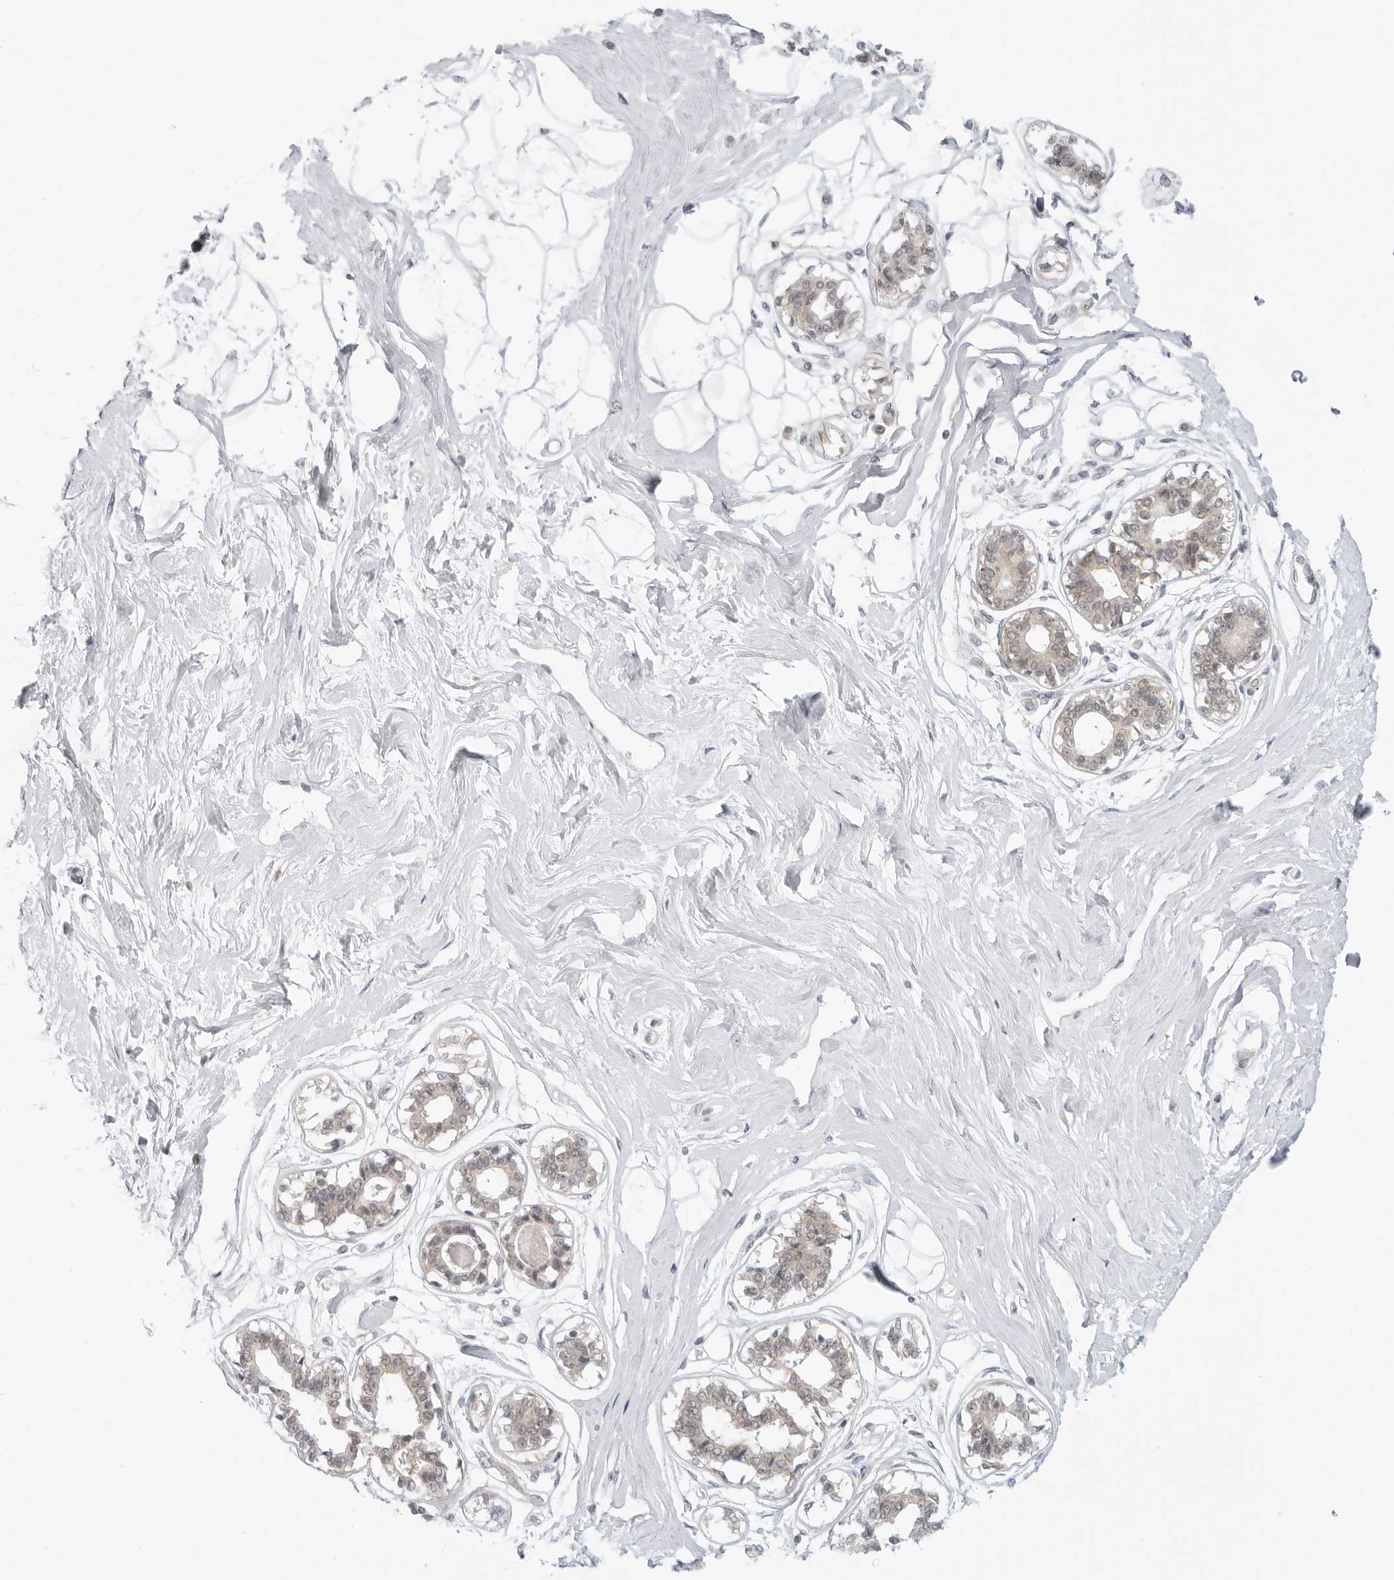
{"staining": {"intensity": "negative", "quantity": "none", "location": "none"}, "tissue": "breast", "cell_type": "Adipocytes", "image_type": "normal", "snomed": [{"axis": "morphology", "description": "Normal tissue, NOS"}, {"axis": "topography", "description": "Breast"}], "caption": "Benign breast was stained to show a protein in brown. There is no significant staining in adipocytes. (DAB (3,3'-diaminobenzidine) IHC, high magnification).", "gene": "SUGCT", "patient": {"sex": "female", "age": 45}}